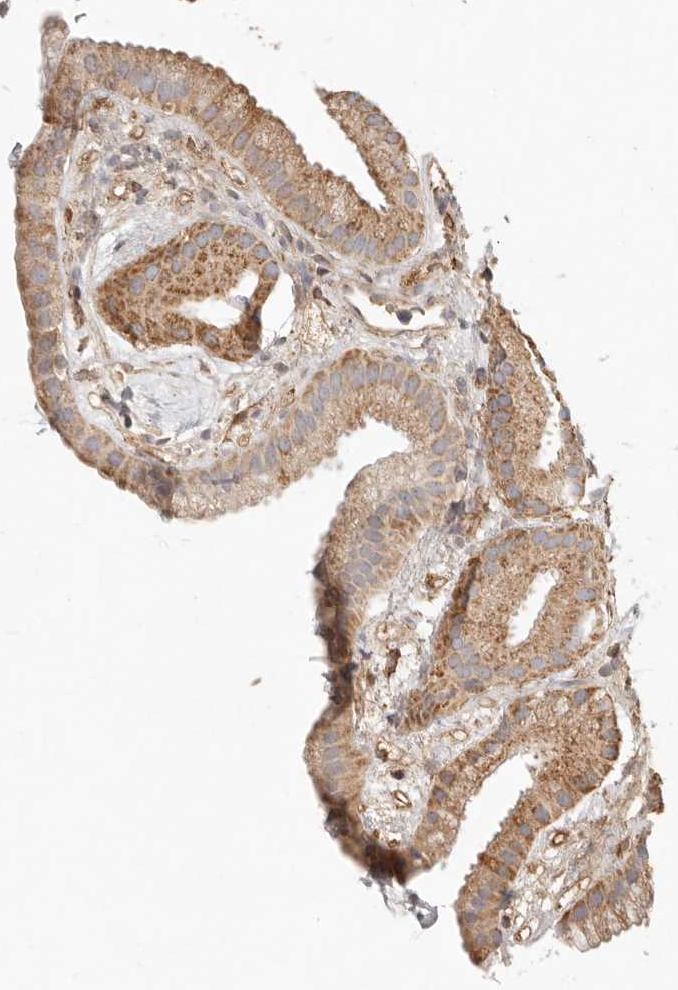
{"staining": {"intensity": "moderate", "quantity": ">75%", "location": "cytoplasmic/membranous"}, "tissue": "gallbladder", "cell_type": "Glandular cells", "image_type": "normal", "snomed": [{"axis": "morphology", "description": "Normal tissue, NOS"}, {"axis": "topography", "description": "Gallbladder"}], "caption": "Protein expression analysis of normal human gallbladder reveals moderate cytoplasmic/membranous staining in approximately >75% of glandular cells. (DAB (3,3'-diaminobenzidine) IHC with brightfield microscopy, high magnification).", "gene": "ARHGEF10L", "patient": {"sex": "female", "age": 64}}